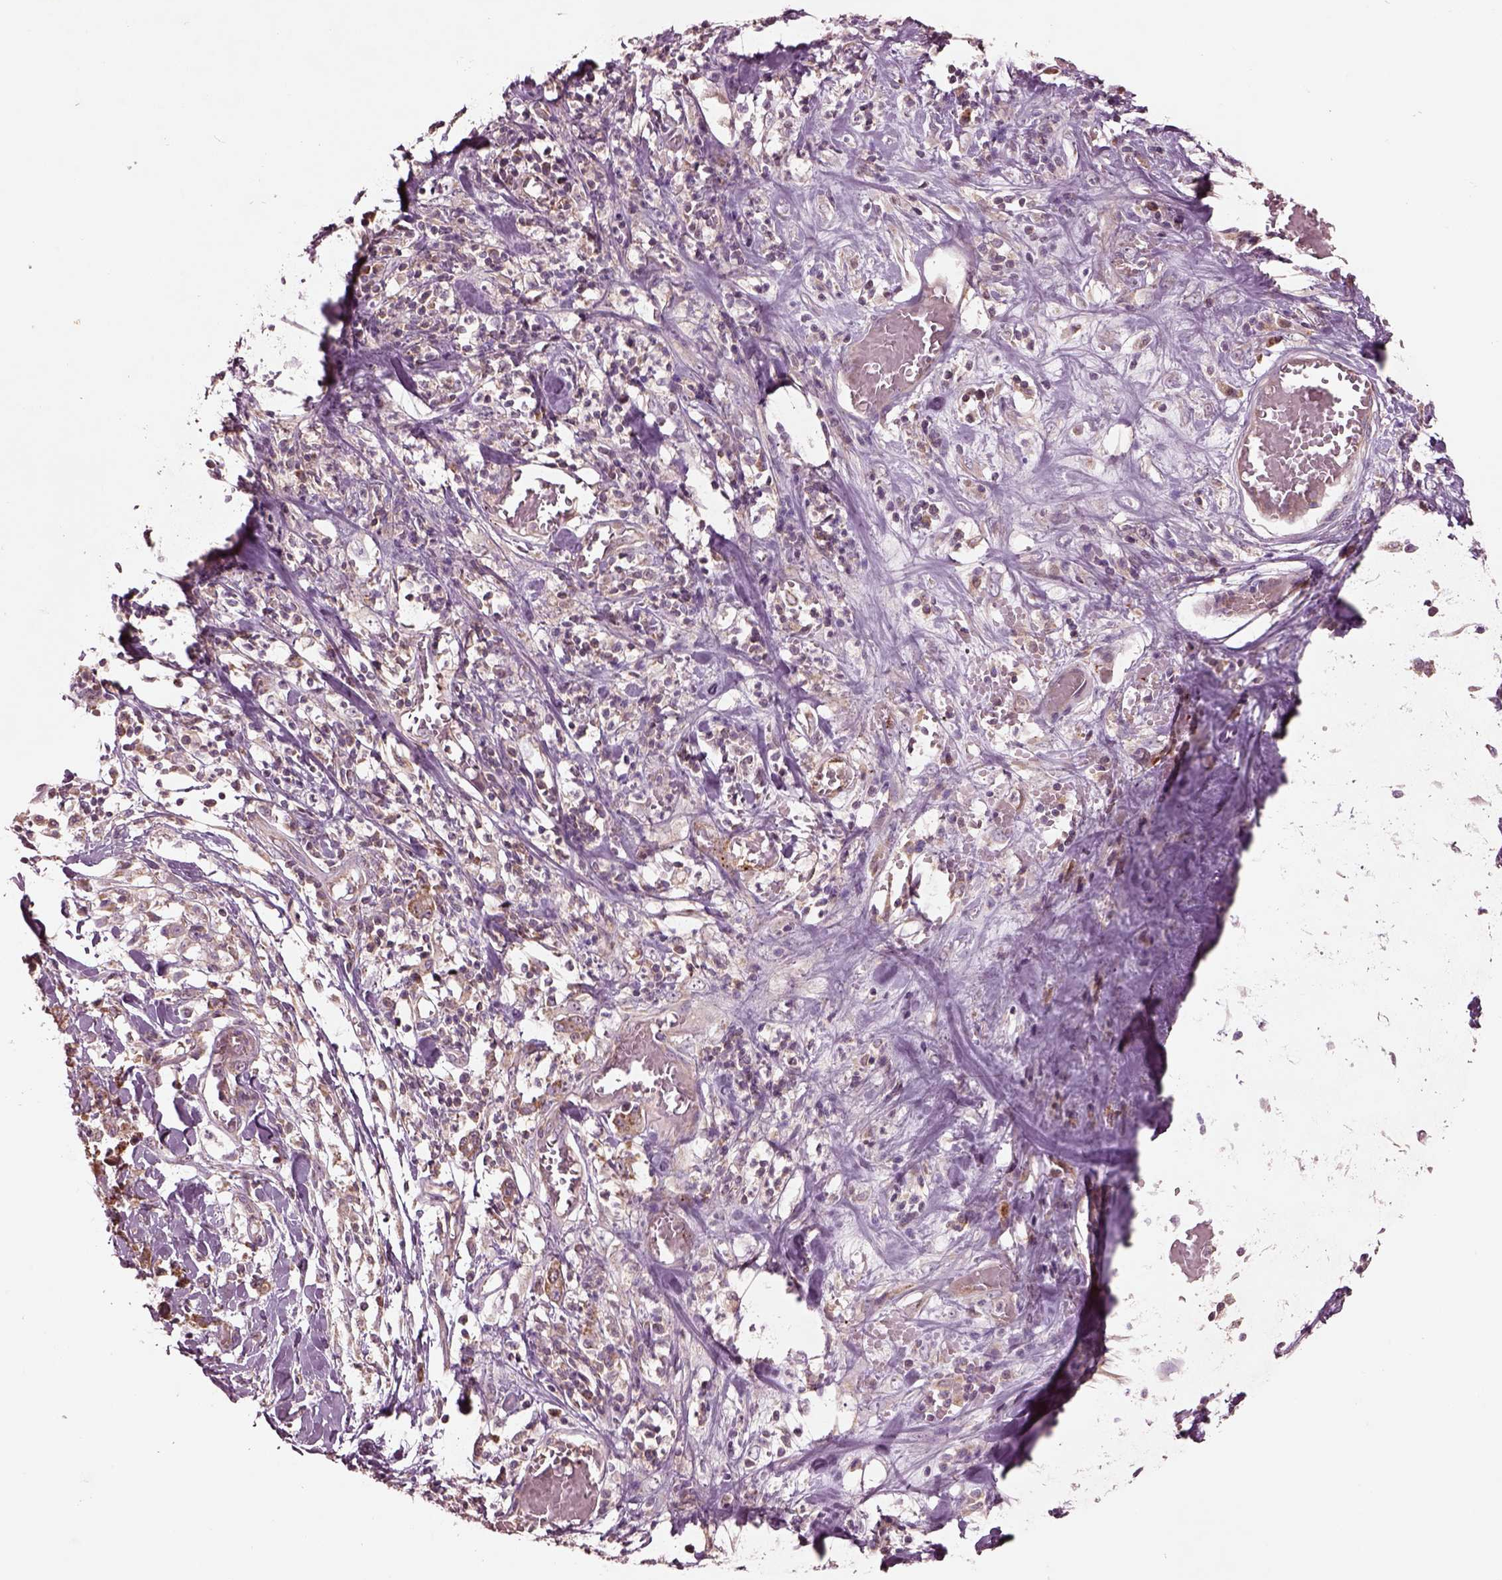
{"staining": {"intensity": "weak", "quantity": "<25%", "location": "cytoplasmic/membranous"}, "tissue": "stomach cancer", "cell_type": "Tumor cells", "image_type": "cancer", "snomed": [{"axis": "morphology", "description": "Adenocarcinoma, NOS"}, {"axis": "topography", "description": "Stomach, upper"}], "caption": "The immunohistochemistry (IHC) photomicrograph has no significant positivity in tumor cells of stomach cancer tissue.", "gene": "SLC25A5", "patient": {"sex": "male", "age": 68}}